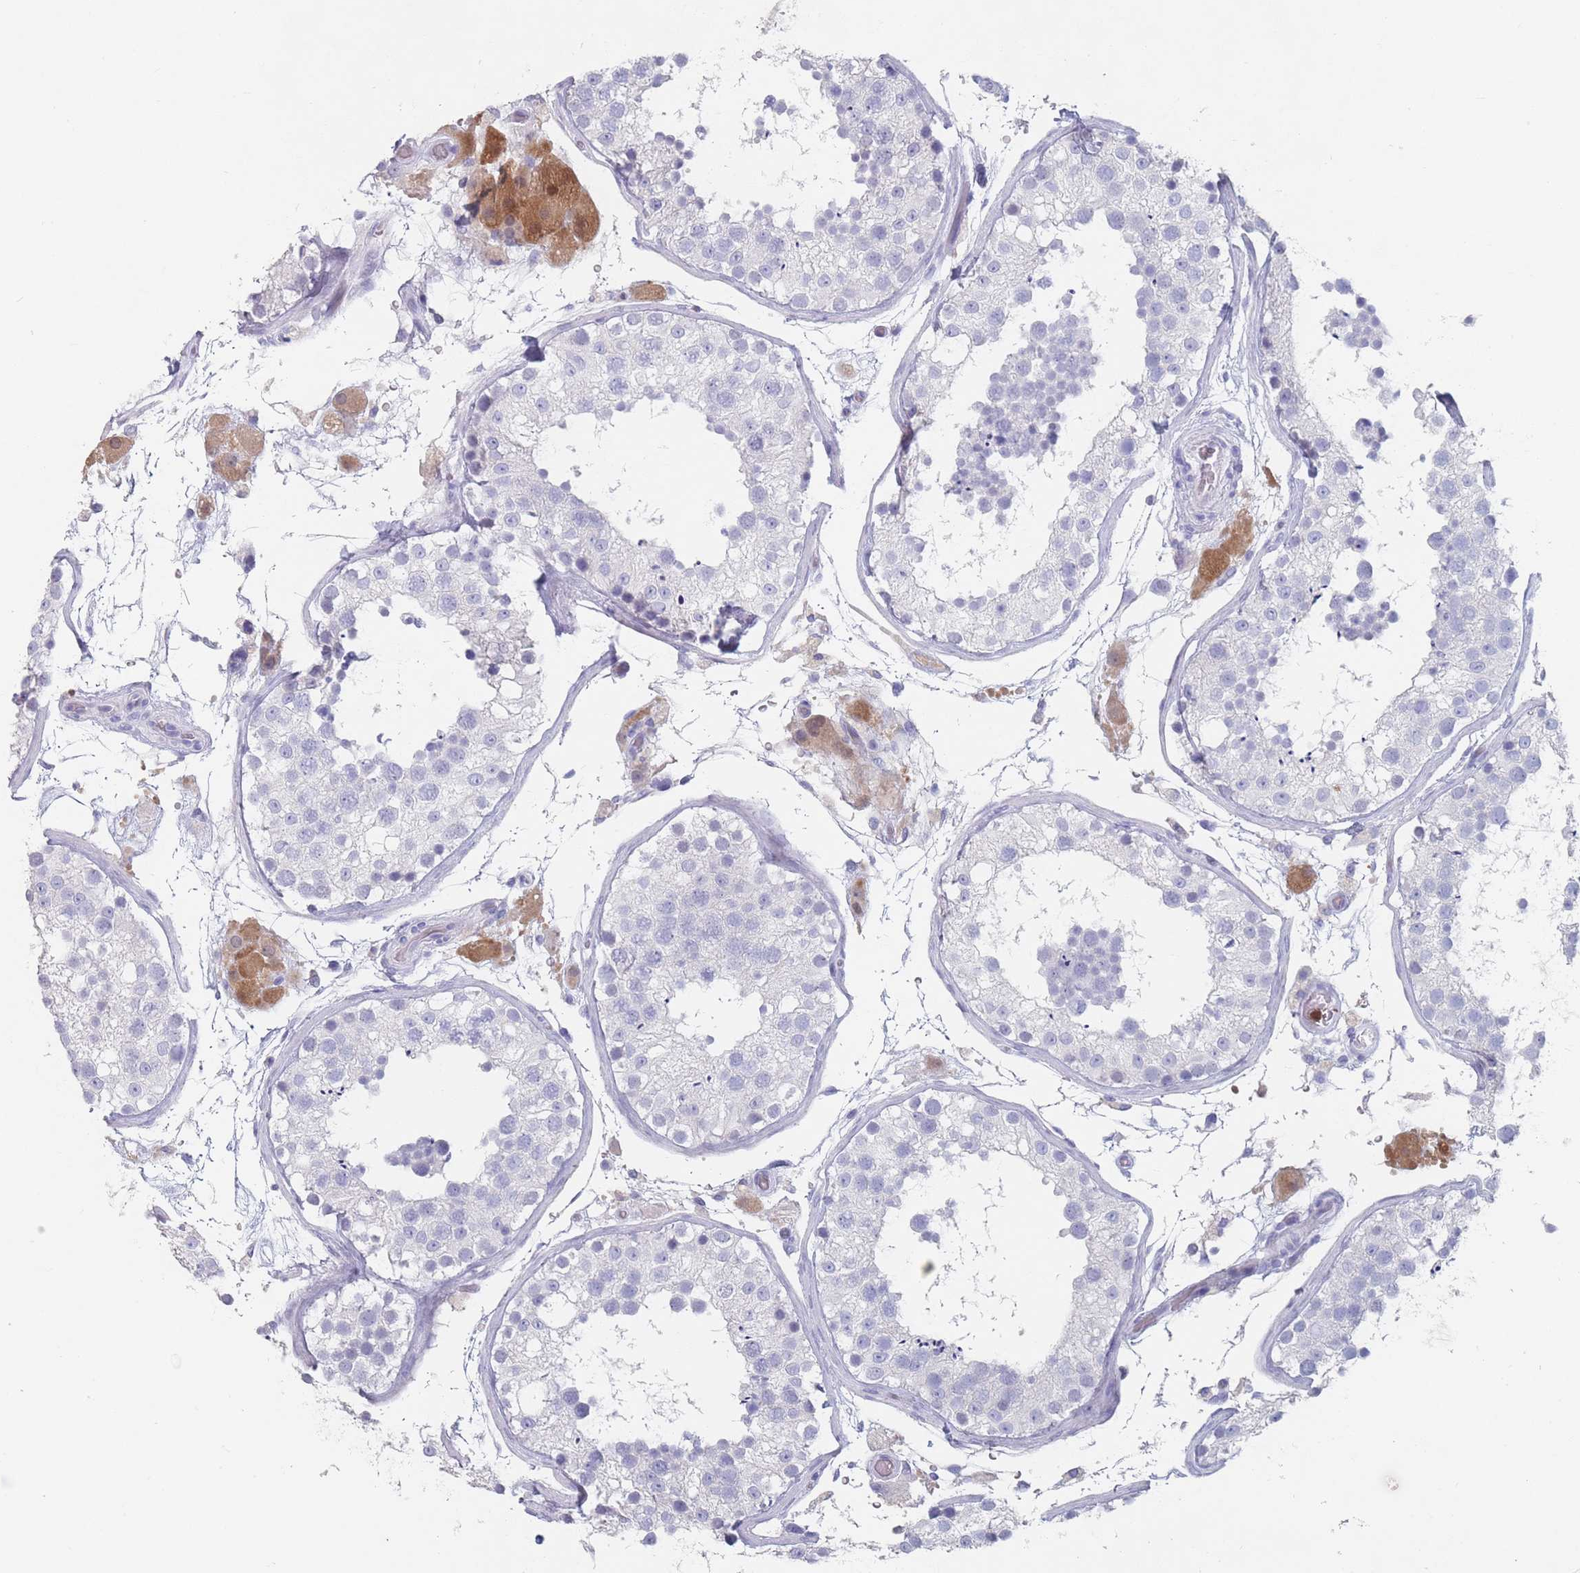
{"staining": {"intensity": "negative", "quantity": "none", "location": "none"}, "tissue": "testis", "cell_type": "Cells in seminiferous ducts", "image_type": "normal", "snomed": [{"axis": "morphology", "description": "Normal tissue, NOS"}, {"axis": "topography", "description": "Testis"}], "caption": "The immunohistochemistry (IHC) image has no significant staining in cells in seminiferous ducts of testis. (DAB IHC, high magnification).", "gene": "ATP1A3", "patient": {"sex": "male", "age": 26}}